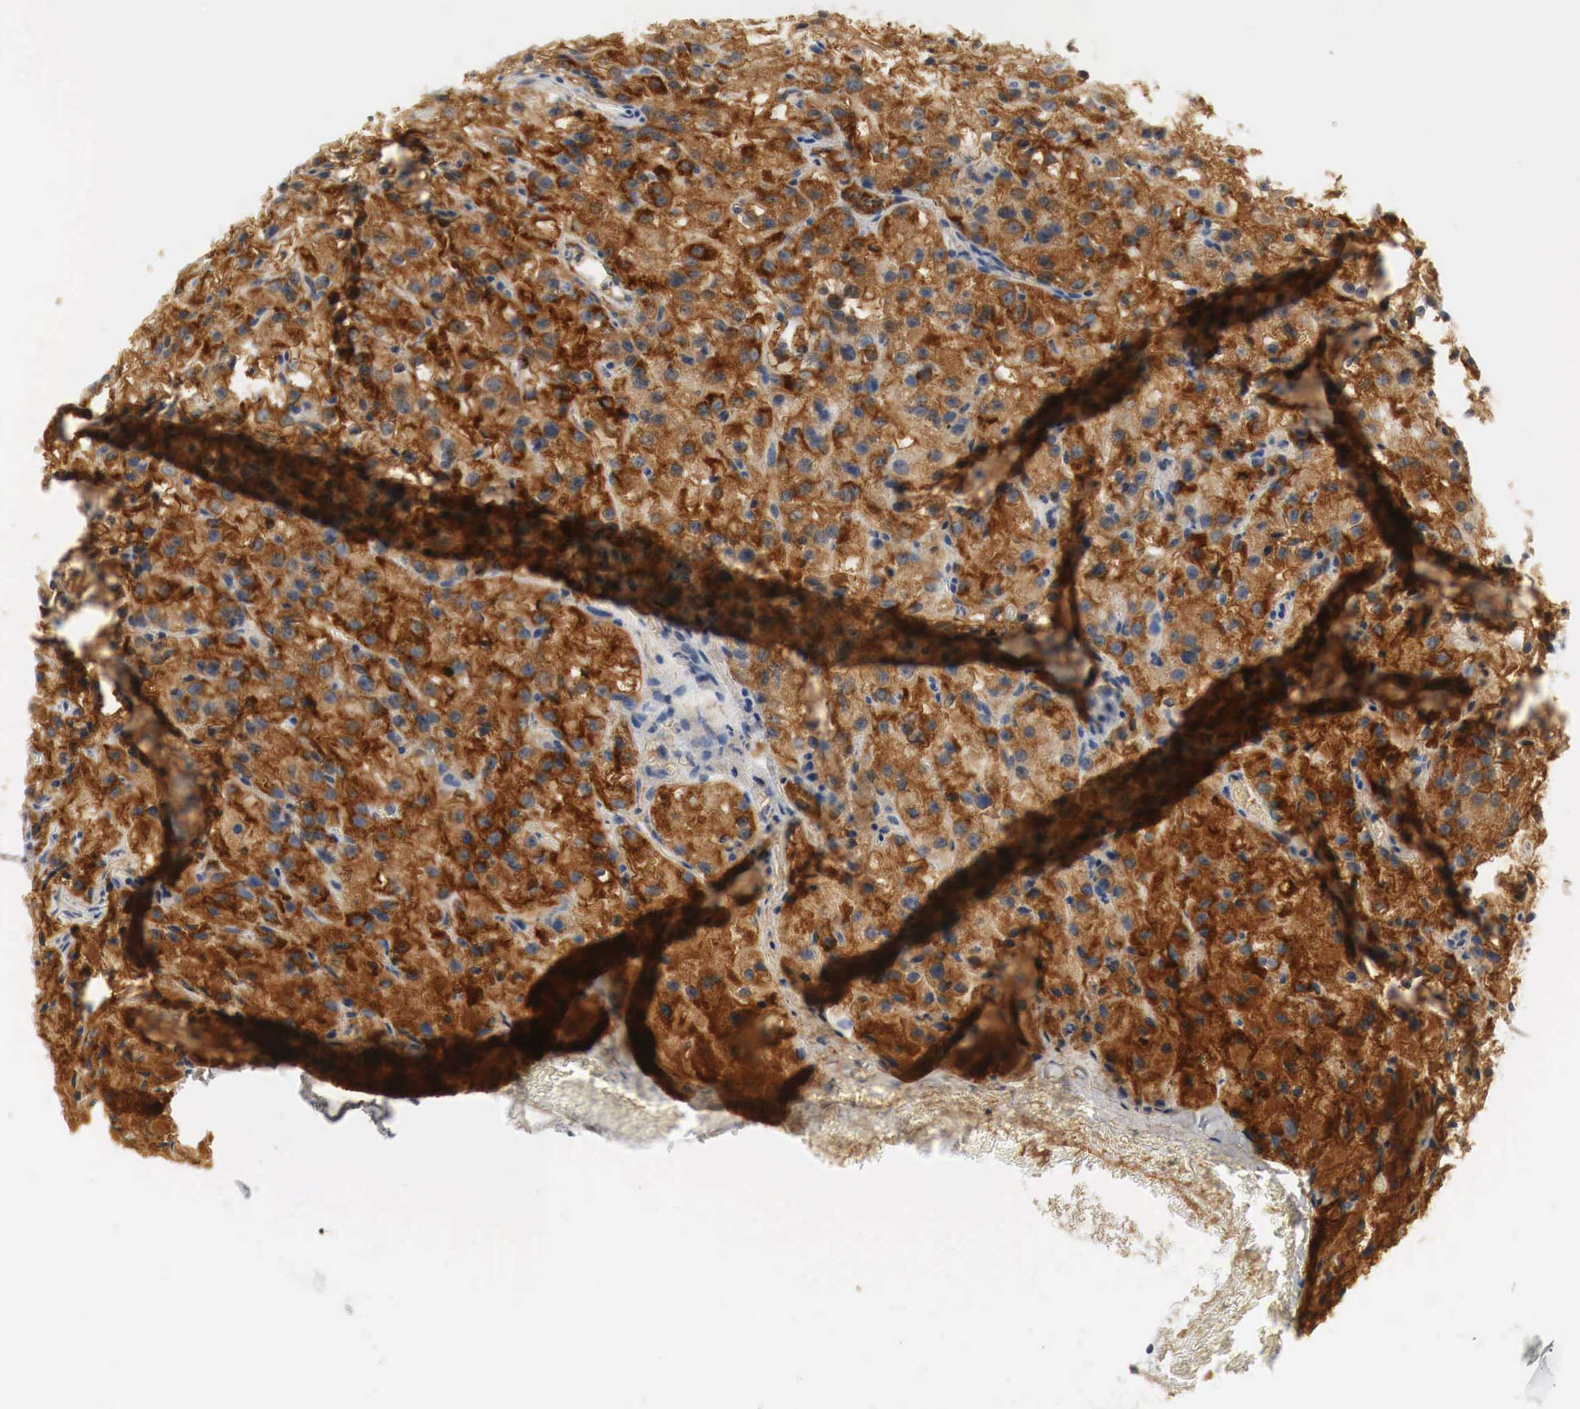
{"staining": {"intensity": "moderate", "quantity": ">75%", "location": "cytoplasmic/membranous"}, "tissue": "parathyroid gland", "cell_type": "Glandular cells", "image_type": "normal", "snomed": [{"axis": "morphology", "description": "Normal tissue, NOS"}, {"axis": "topography", "description": "Parathyroid gland"}], "caption": "About >75% of glandular cells in benign human parathyroid gland demonstrate moderate cytoplasmic/membranous protein positivity as visualized by brown immunohistochemical staining.", "gene": "MYC", "patient": {"sex": "female", "age": 71}}